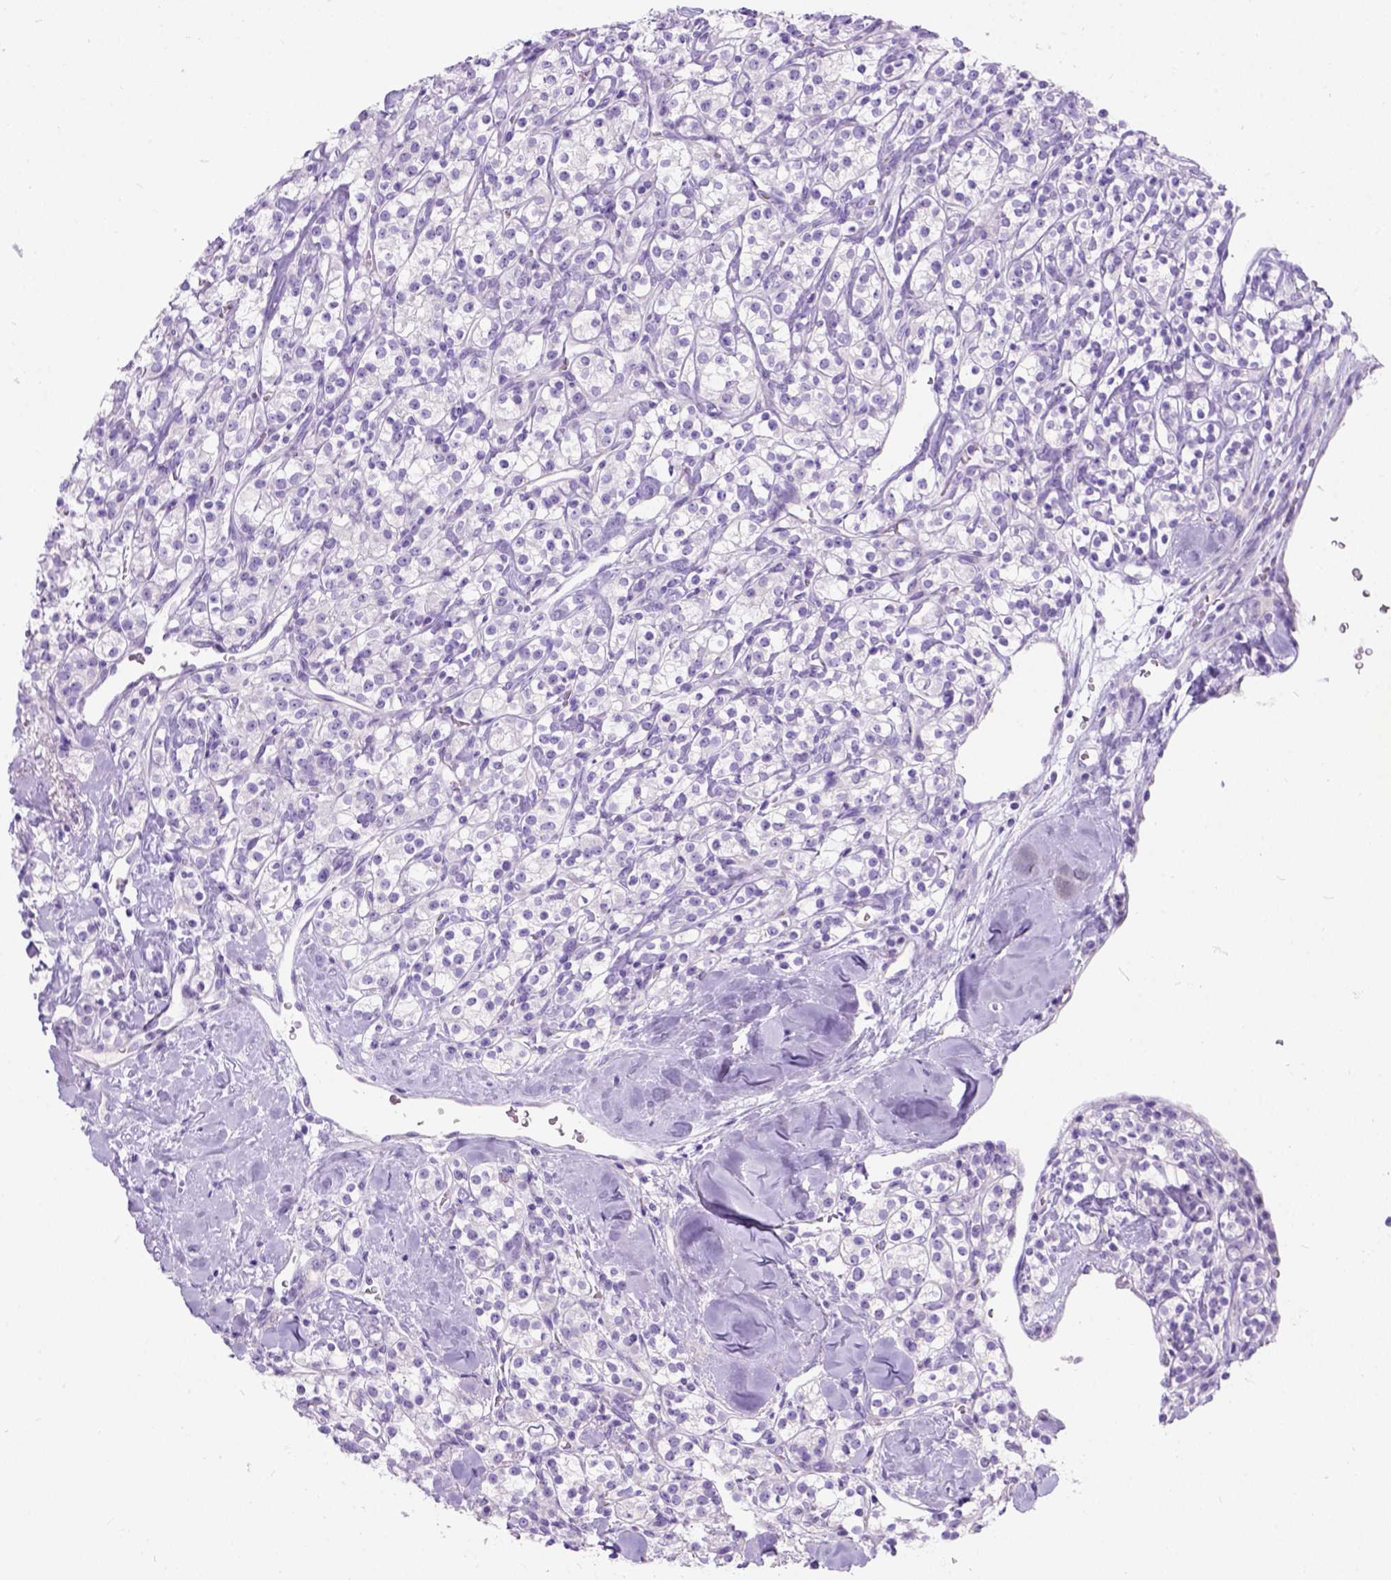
{"staining": {"intensity": "negative", "quantity": "none", "location": "none"}, "tissue": "renal cancer", "cell_type": "Tumor cells", "image_type": "cancer", "snomed": [{"axis": "morphology", "description": "Adenocarcinoma, NOS"}, {"axis": "topography", "description": "Kidney"}], "caption": "Histopathology image shows no protein expression in tumor cells of adenocarcinoma (renal) tissue. (DAB immunohistochemistry (IHC), high magnification).", "gene": "C7orf57", "patient": {"sex": "male", "age": 77}}